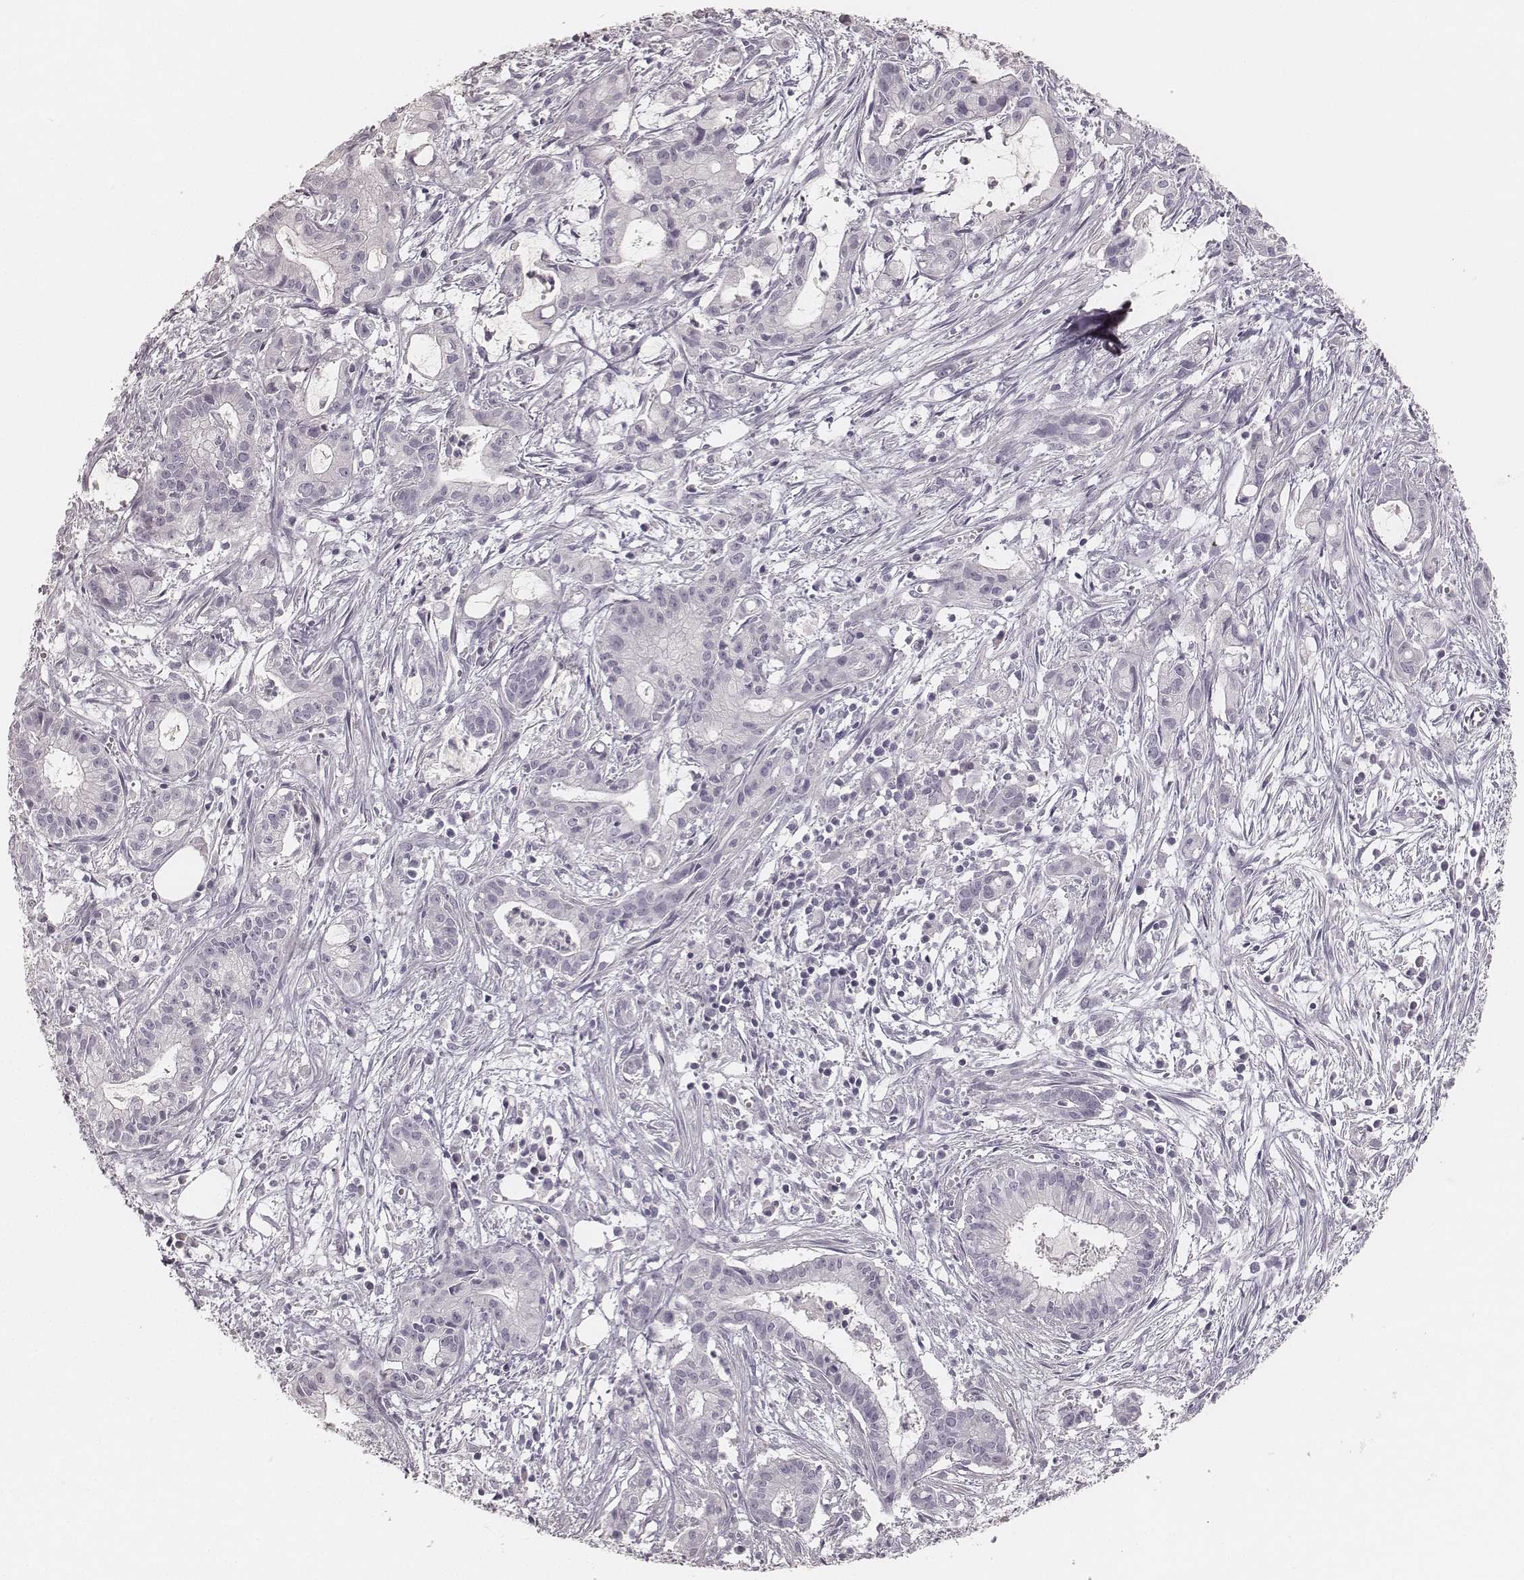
{"staining": {"intensity": "negative", "quantity": "none", "location": "none"}, "tissue": "pancreatic cancer", "cell_type": "Tumor cells", "image_type": "cancer", "snomed": [{"axis": "morphology", "description": "Adenocarcinoma, NOS"}, {"axis": "topography", "description": "Pancreas"}], "caption": "IHC histopathology image of neoplastic tissue: human pancreatic adenocarcinoma stained with DAB exhibits no significant protein staining in tumor cells. (DAB (3,3'-diaminobenzidine) IHC, high magnification).", "gene": "KRT31", "patient": {"sex": "male", "age": 48}}